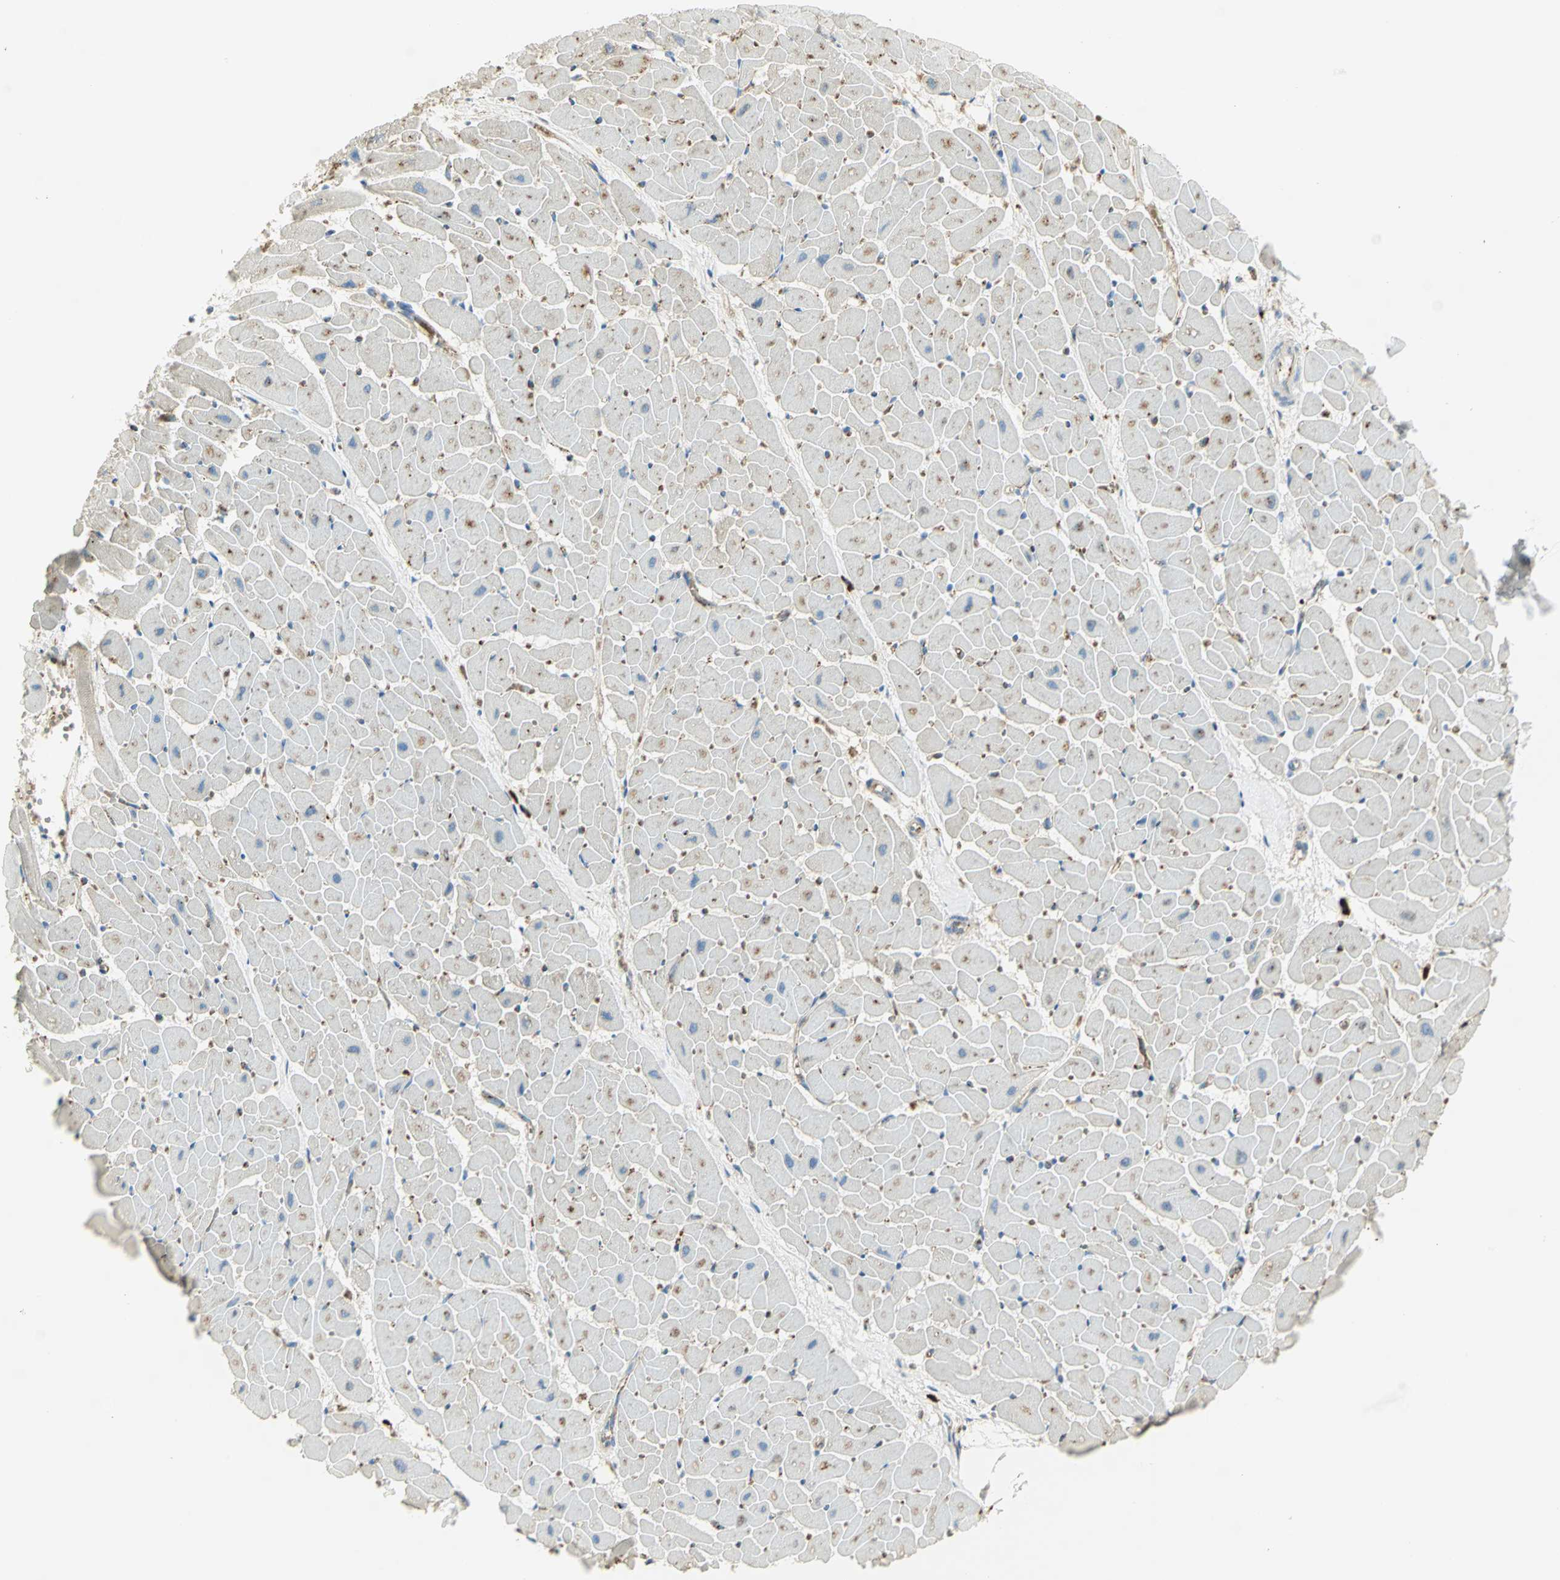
{"staining": {"intensity": "moderate", "quantity": "25%-75%", "location": "cytoplasmic/membranous"}, "tissue": "heart muscle", "cell_type": "Cardiomyocytes", "image_type": "normal", "snomed": [{"axis": "morphology", "description": "Normal tissue, NOS"}, {"axis": "topography", "description": "Heart"}], "caption": "Protein staining by IHC shows moderate cytoplasmic/membranous expression in about 25%-75% of cardiomyocytes in unremarkable heart muscle.", "gene": "ARSA", "patient": {"sex": "female", "age": 19}}